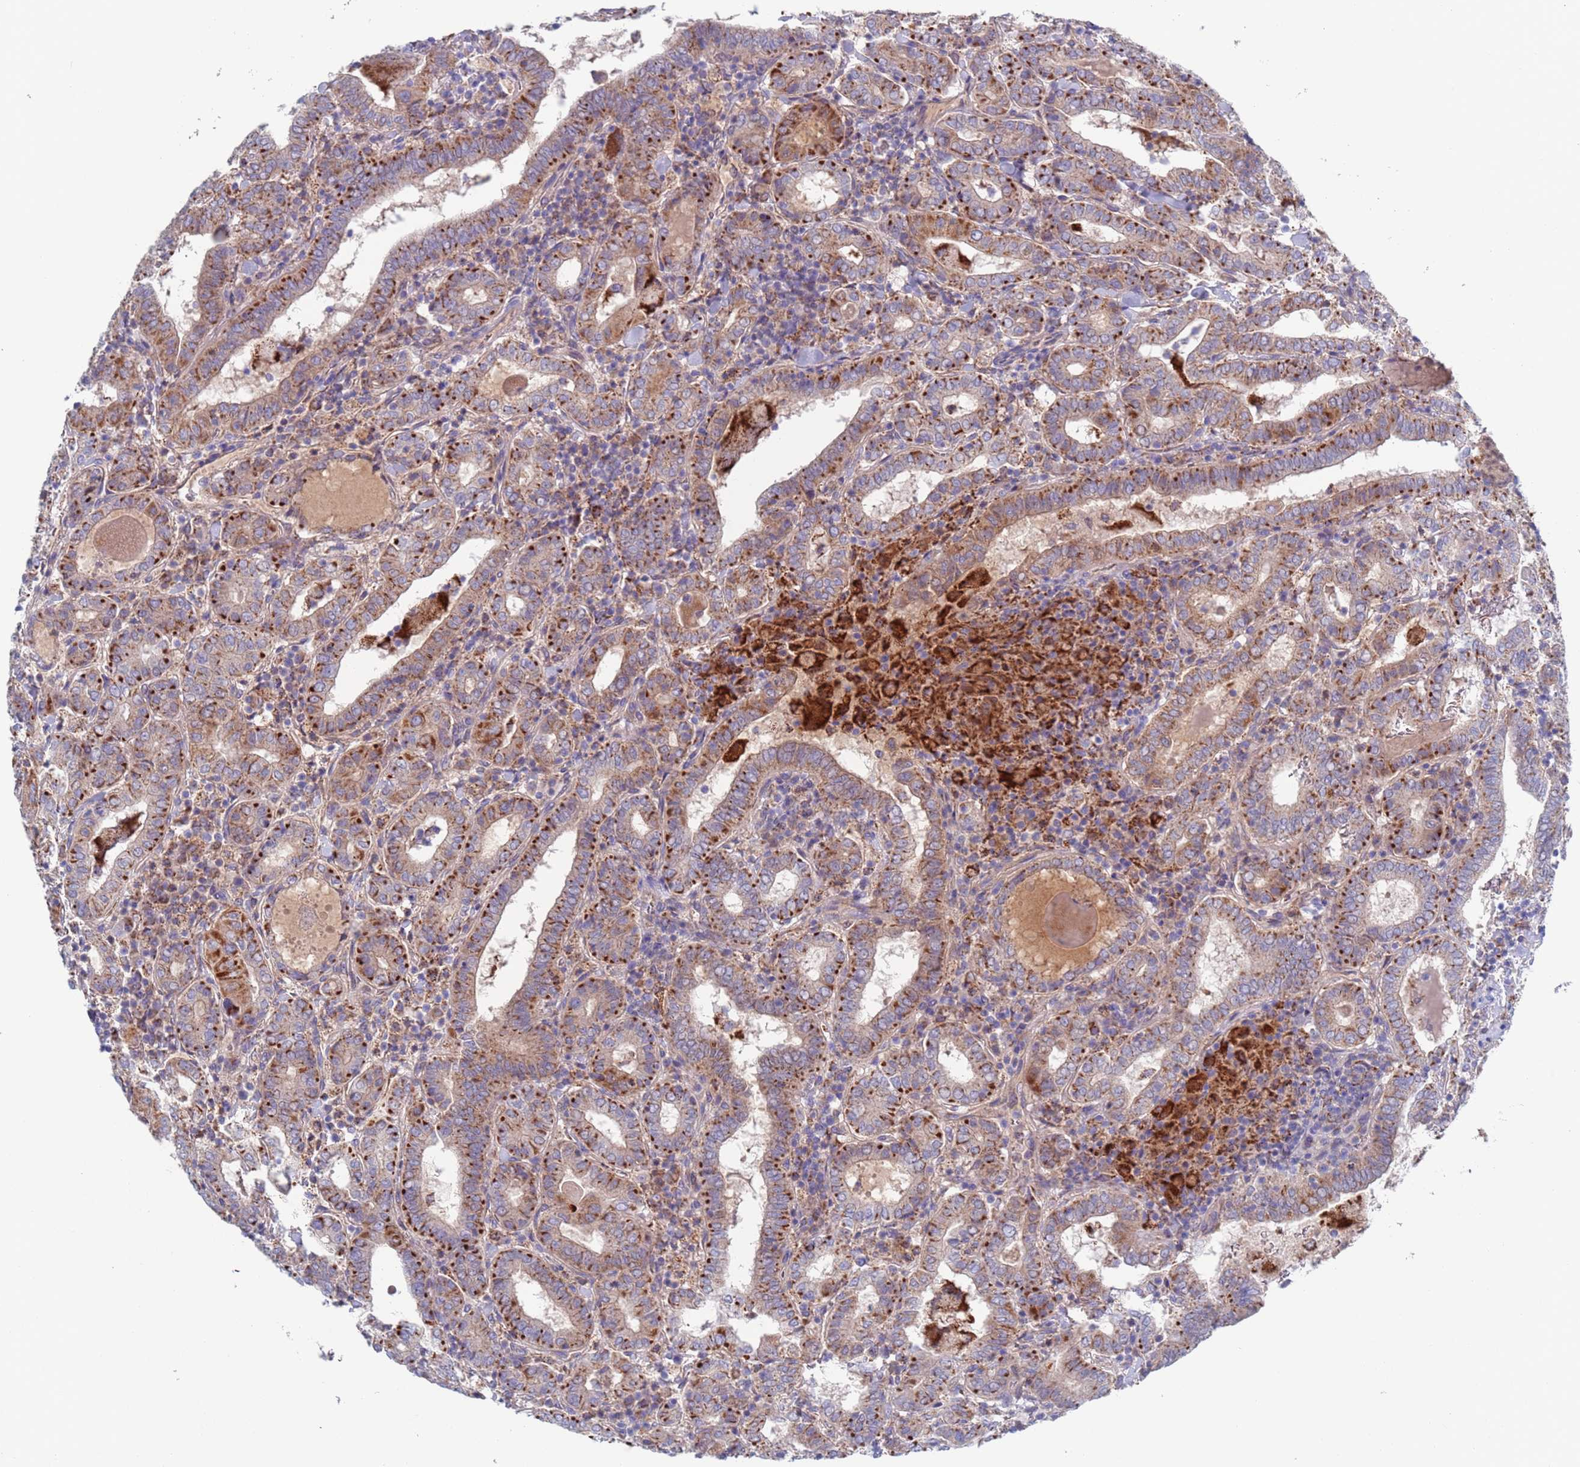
{"staining": {"intensity": "strong", "quantity": "25%-75%", "location": "cytoplasmic/membranous"}, "tissue": "thyroid cancer", "cell_type": "Tumor cells", "image_type": "cancer", "snomed": [{"axis": "morphology", "description": "Papillary adenocarcinoma, NOS"}, {"axis": "topography", "description": "Thyroid gland"}], "caption": "Human thyroid papillary adenocarcinoma stained with a brown dye reveals strong cytoplasmic/membranous positive expression in about 25%-75% of tumor cells.", "gene": "CHCHD6", "patient": {"sex": "female", "age": 72}}